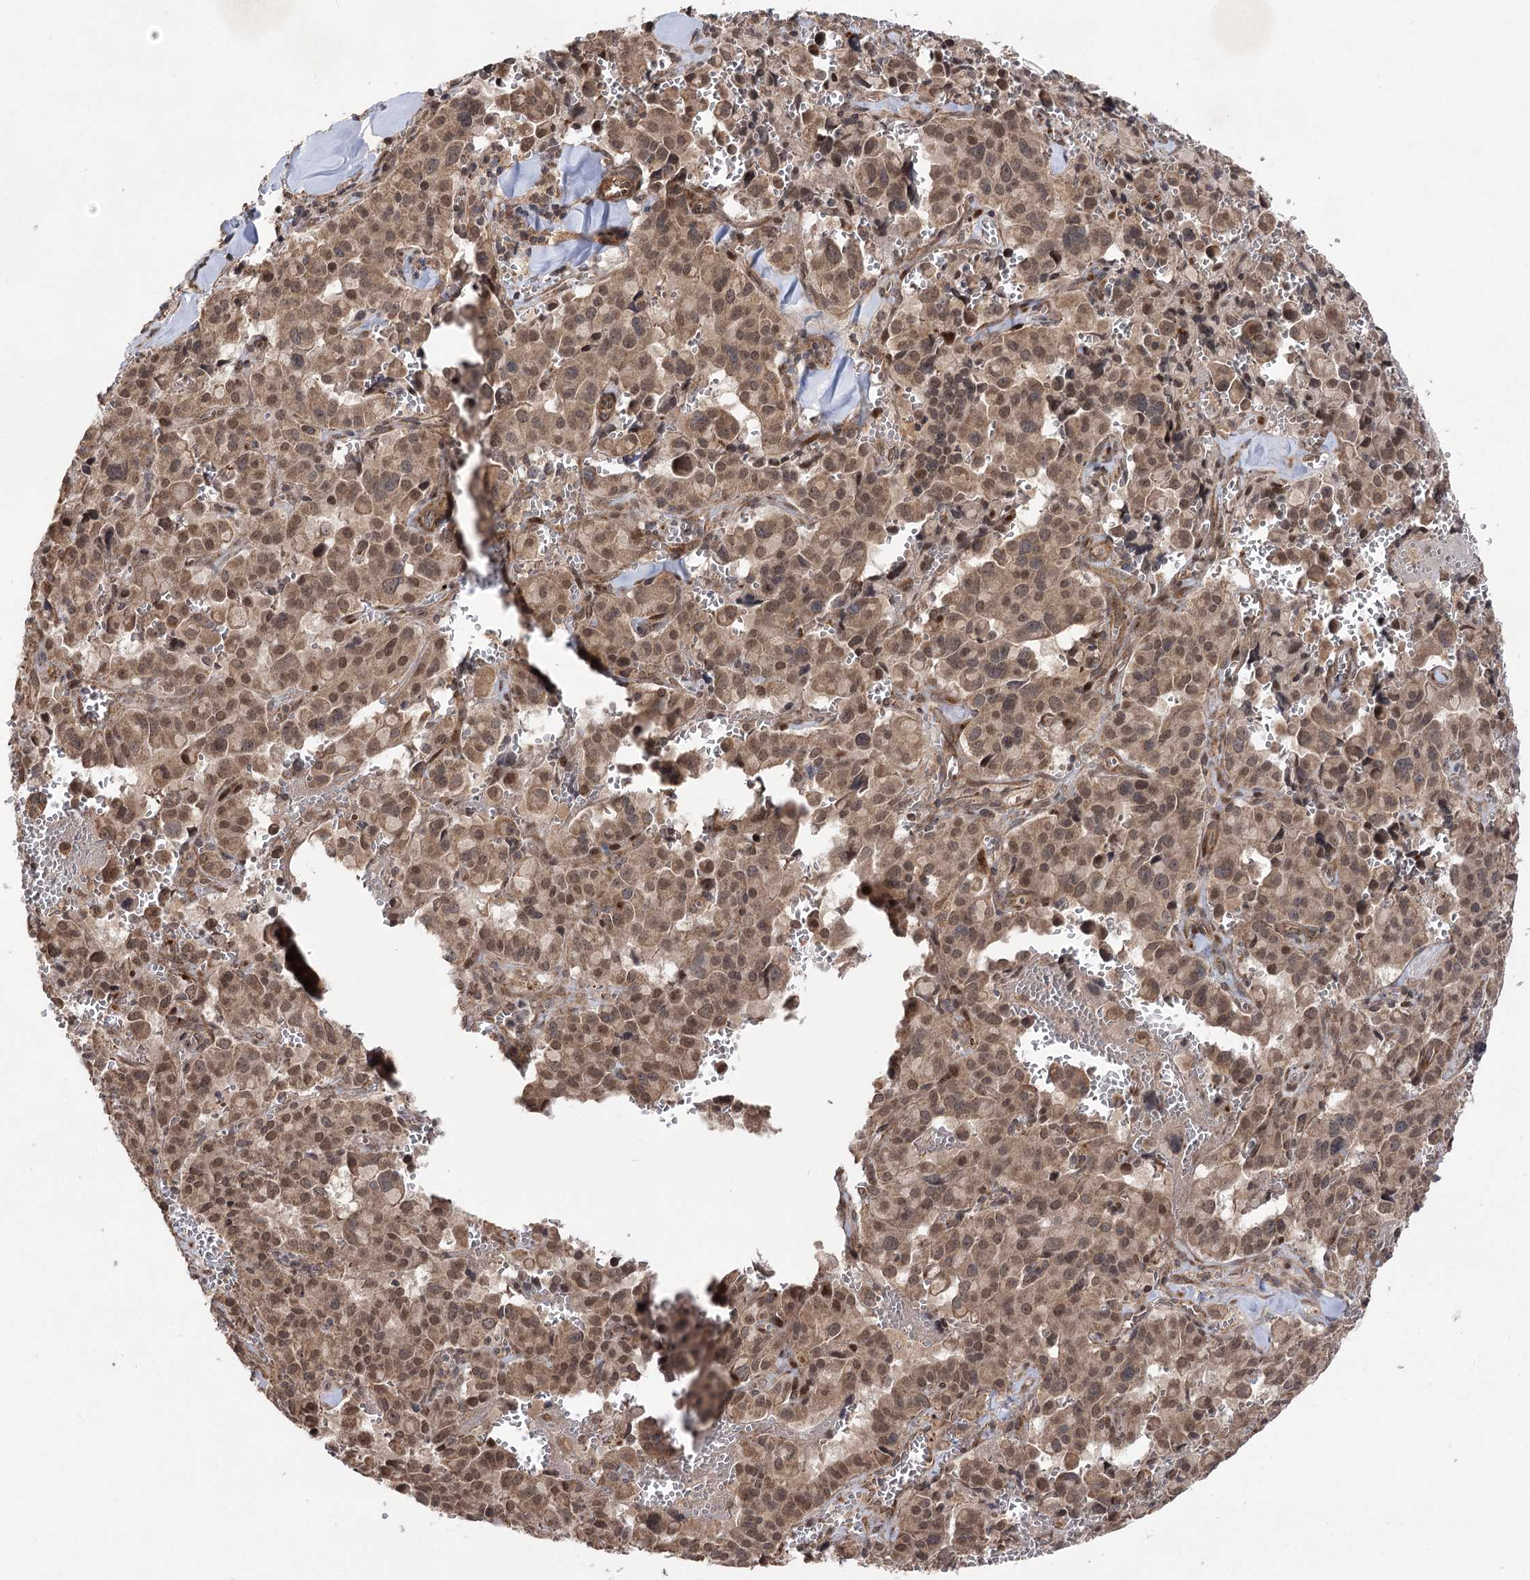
{"staining": {"intensity": "moderate", "quantity": ">75%", "location": "cytoplasmic/membranous,nuclear"}, "tissue": "pancreatic cancer", "cell_type": "Tumor cells", "image_type": "cancer", "snomed": [{"axis": "morphology", "description": "Adenocarcinoma, NOS"}, {"axis": "topography", "description": "Pancreas"}], "caption": "About >75% of tumor cells in human adenocarcinoma (pancreatic) exhibit moderate cytoplasmic/membranous and nuclear protein expression as visualized by brown immunohistochemical staining.", "gene": "TENM2", "patient": {"sex": "male", "age": 65}}